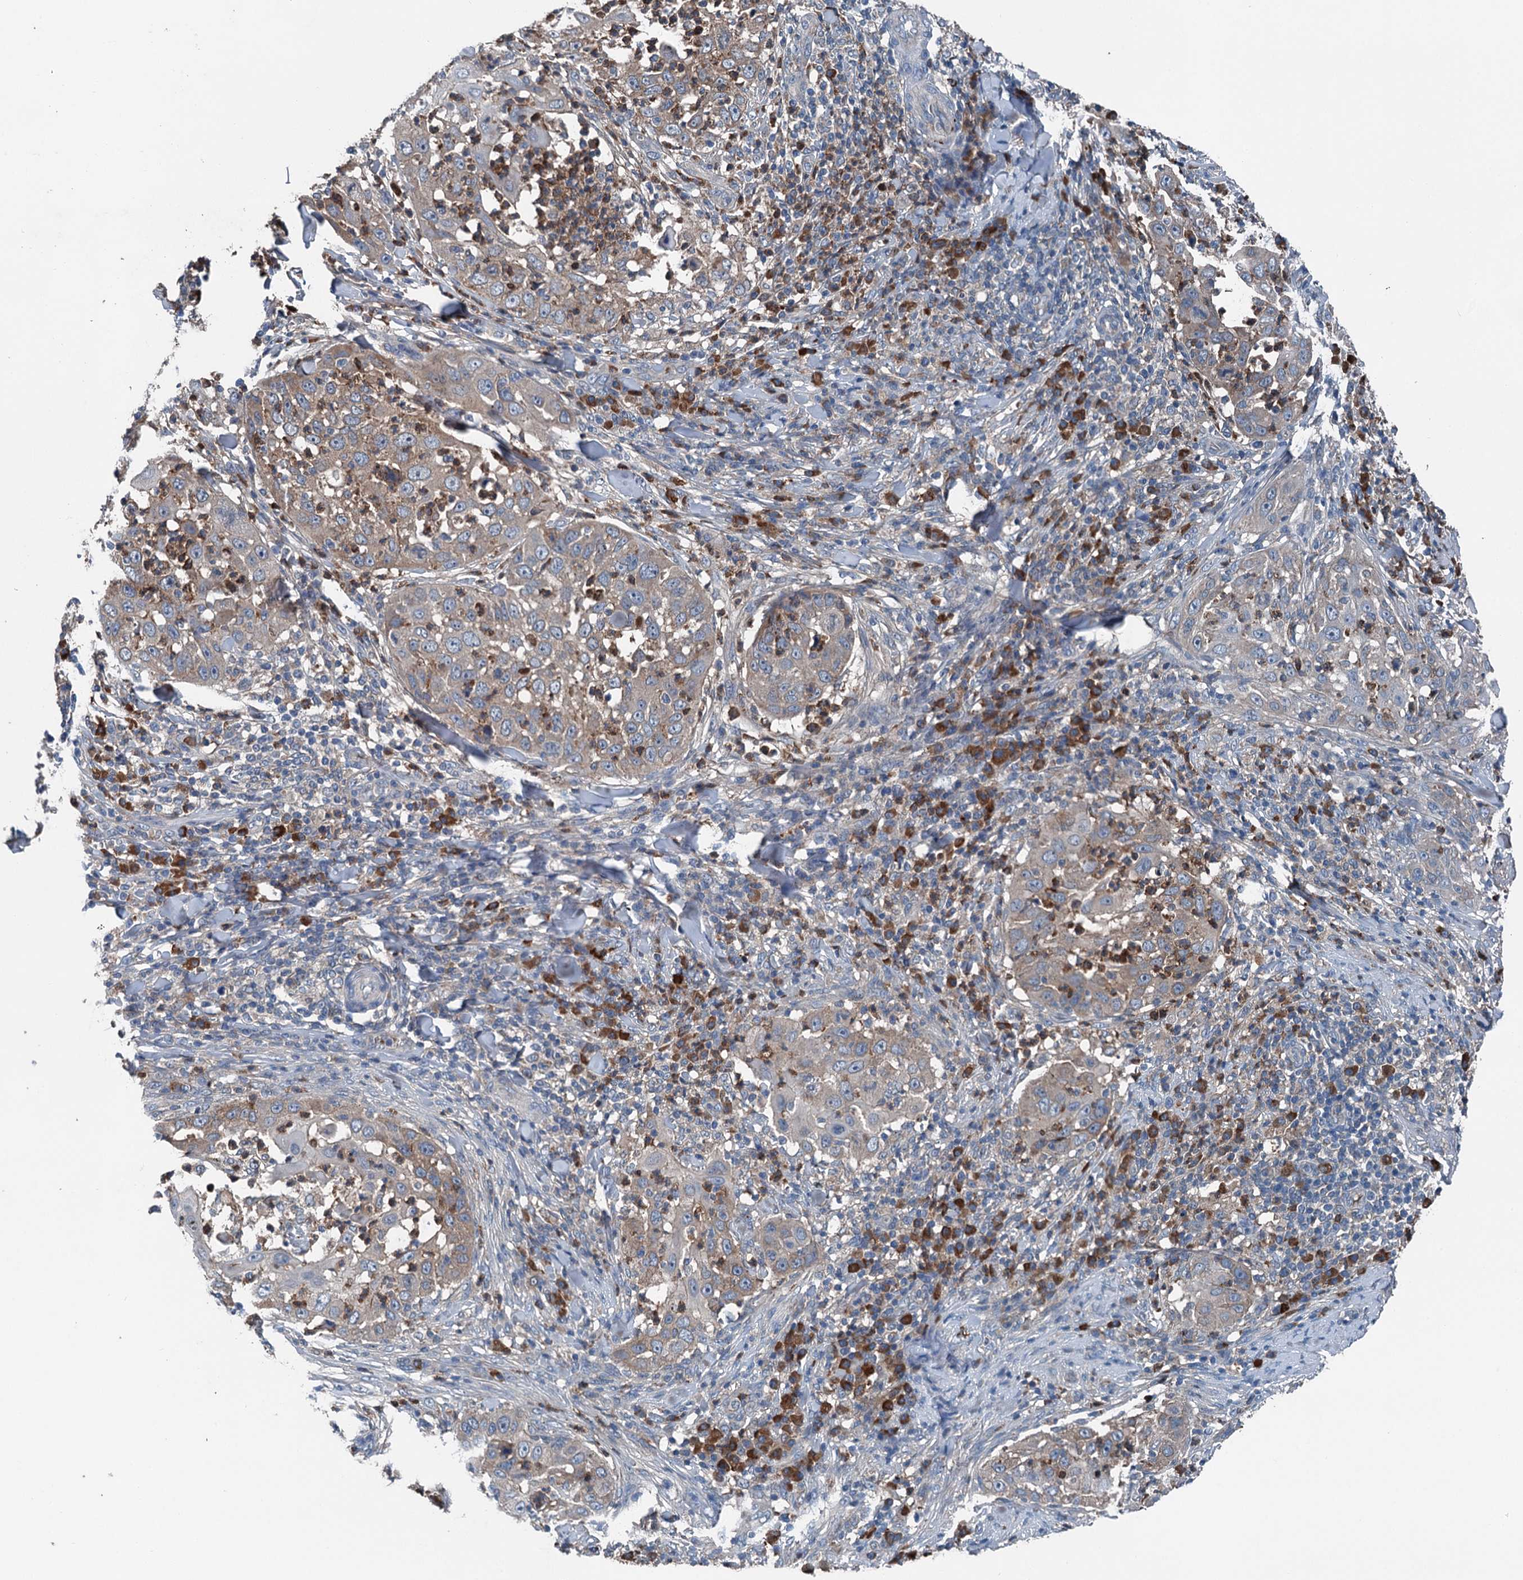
{"staining": {"intensity": "weak", "quantity": "25%-75%", "location": "cytoplasmic/membranous"}, "tissue": "skin cancer", "cell_type": "Tumor cells", "image_type": "cancer", "snomed": [{"axis": "morphology", "description": "Squamous cell carcinoma, NOS"}, {"axis": "topography", "description": "Skin"}], "caption": "Skin cancer stained with a brown dye reveals weak cytoplasmic/membranous positive expression in approximately 25%-75% of tumor cells.", "gene": "PDSS1", "patient": {"sex": "female", "age": 44}}